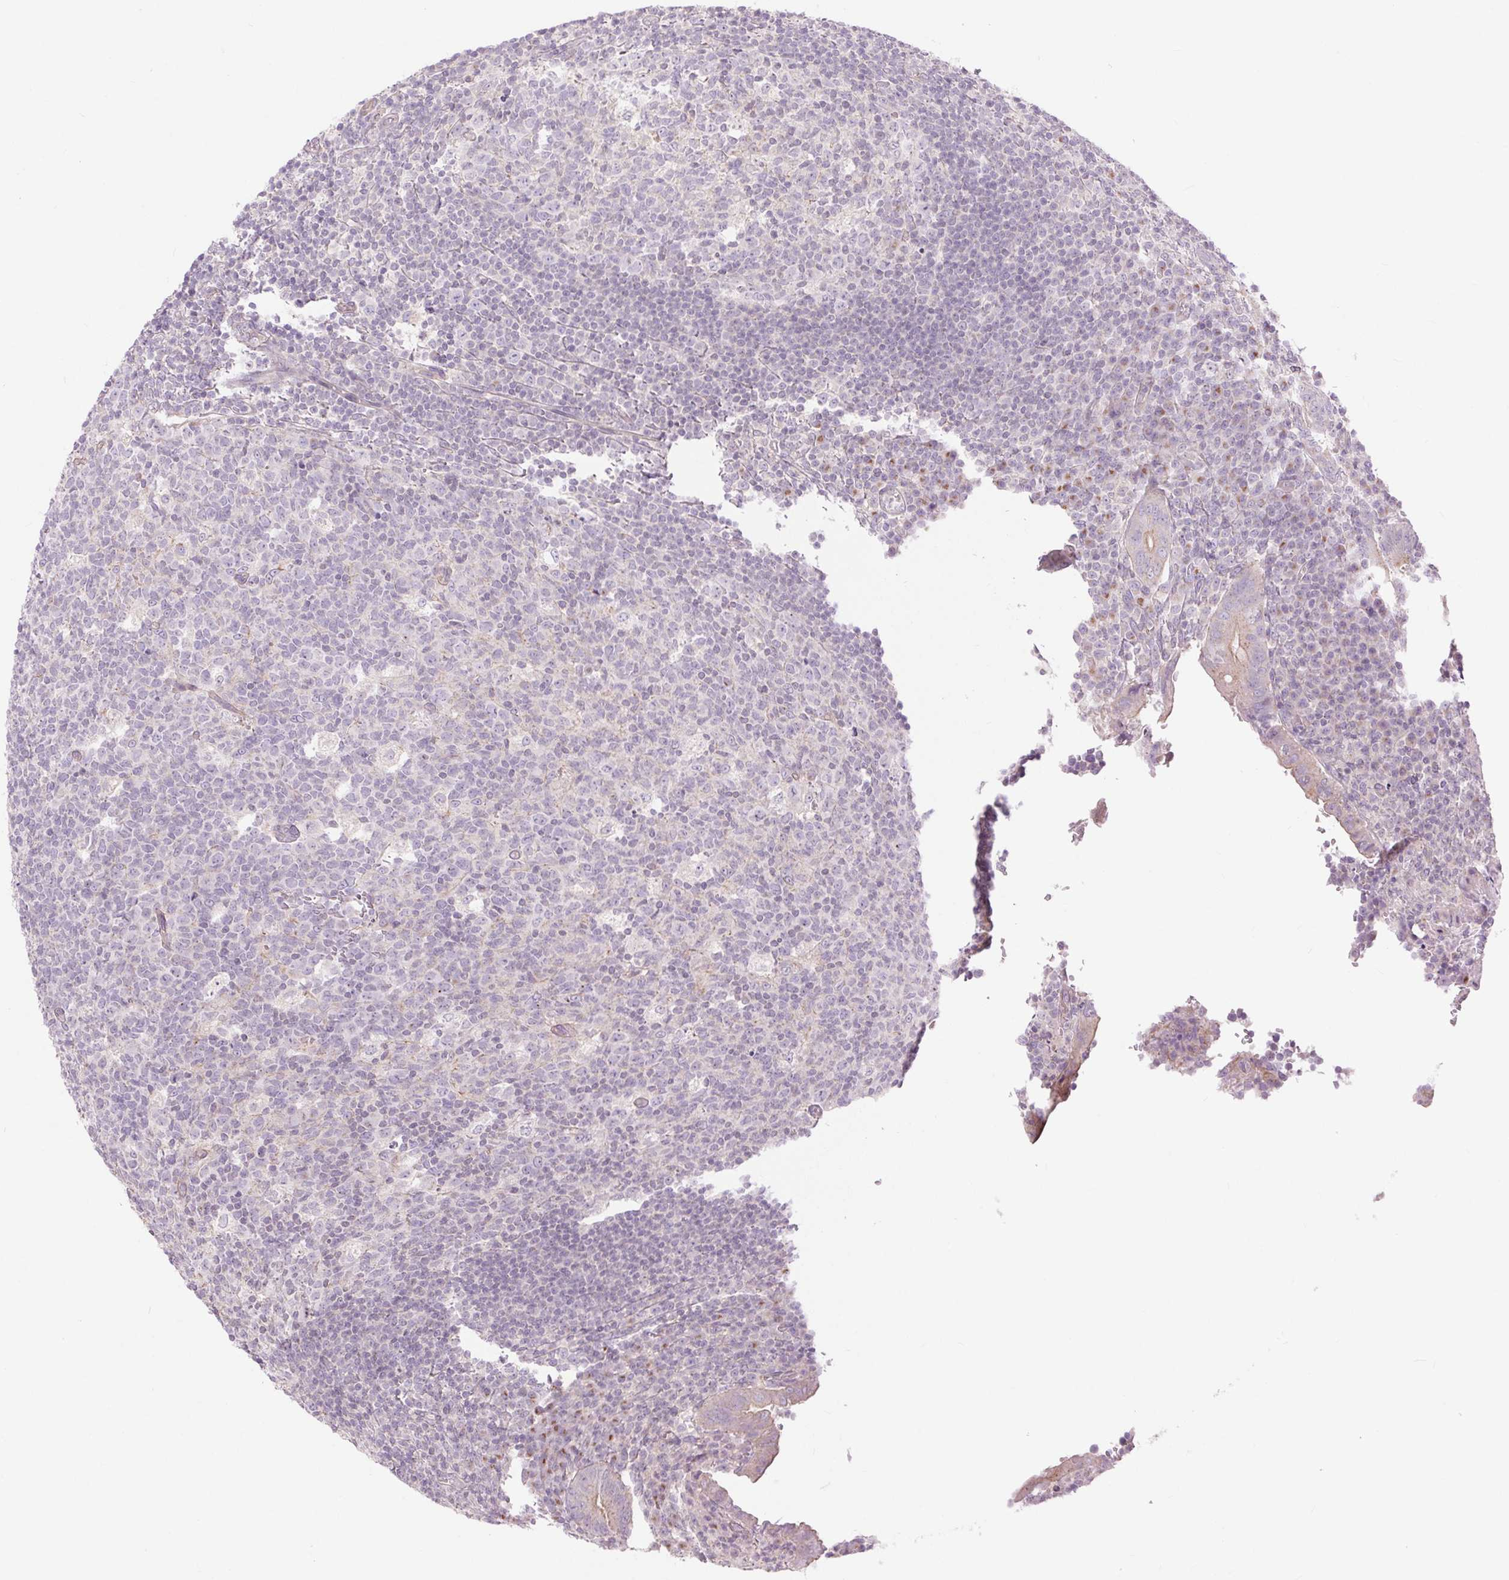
{"staining": {"intensity": "weak", "quantity": "<25%", "location": "cytoplasmic/membranous"}, "tissue": "appendix", "cell_type": "Glandular cells", "image_type": "normal", "snomed": [{"axis": "morphology", "description": "Normal tissue, NOS"}, {"axis": "topography", "description": "Appendix"}], "caption": "DAB (3,3'-diaminobenzidine) immunohistochemical staining of normal appendix reveals no significant staining in glandular cells.", "gene": "CTNNA3", "patient": {"sex": "male", "age": 18}}